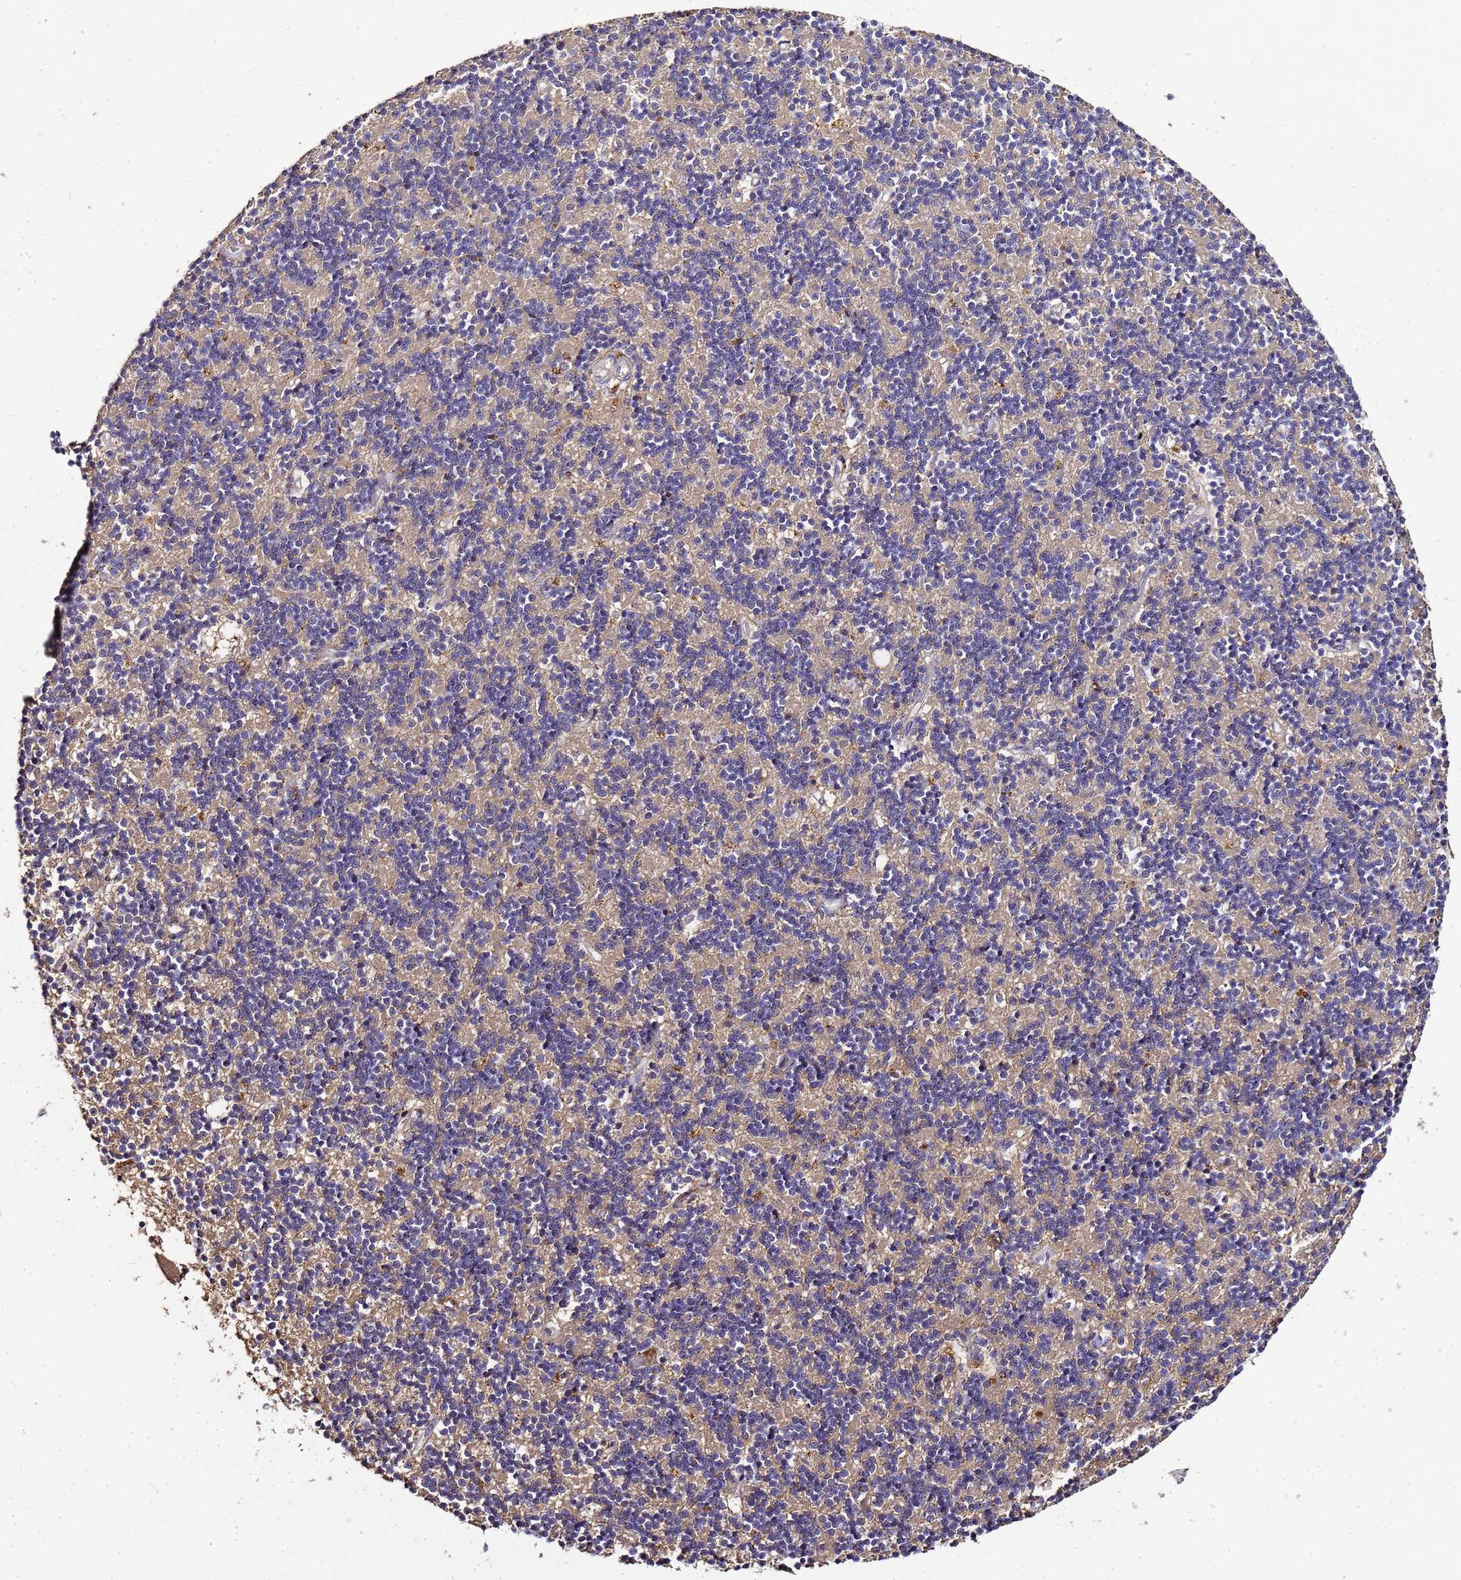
{"staining": {"intensity": "weak", "quantity": "25%-75%", "location": "cytoplasmic/membranous"}, "tissue": "cerebellum", "cell_type": "Cells in granular layer", "image_type": "normal", "snomed": [{"axis": "morphology", "description": "Normal tissue, NOS"}, {"axis": "topography", "description": "Cerebellum"}], "caption": "A low amount of weak cytoplasmic/membranous expression is seen in approximately 25%-75% of cells in granular layer in unremarkable cerebellum.", "gene": "LGI4", "patient": {"sex": "male", "age": 54}}